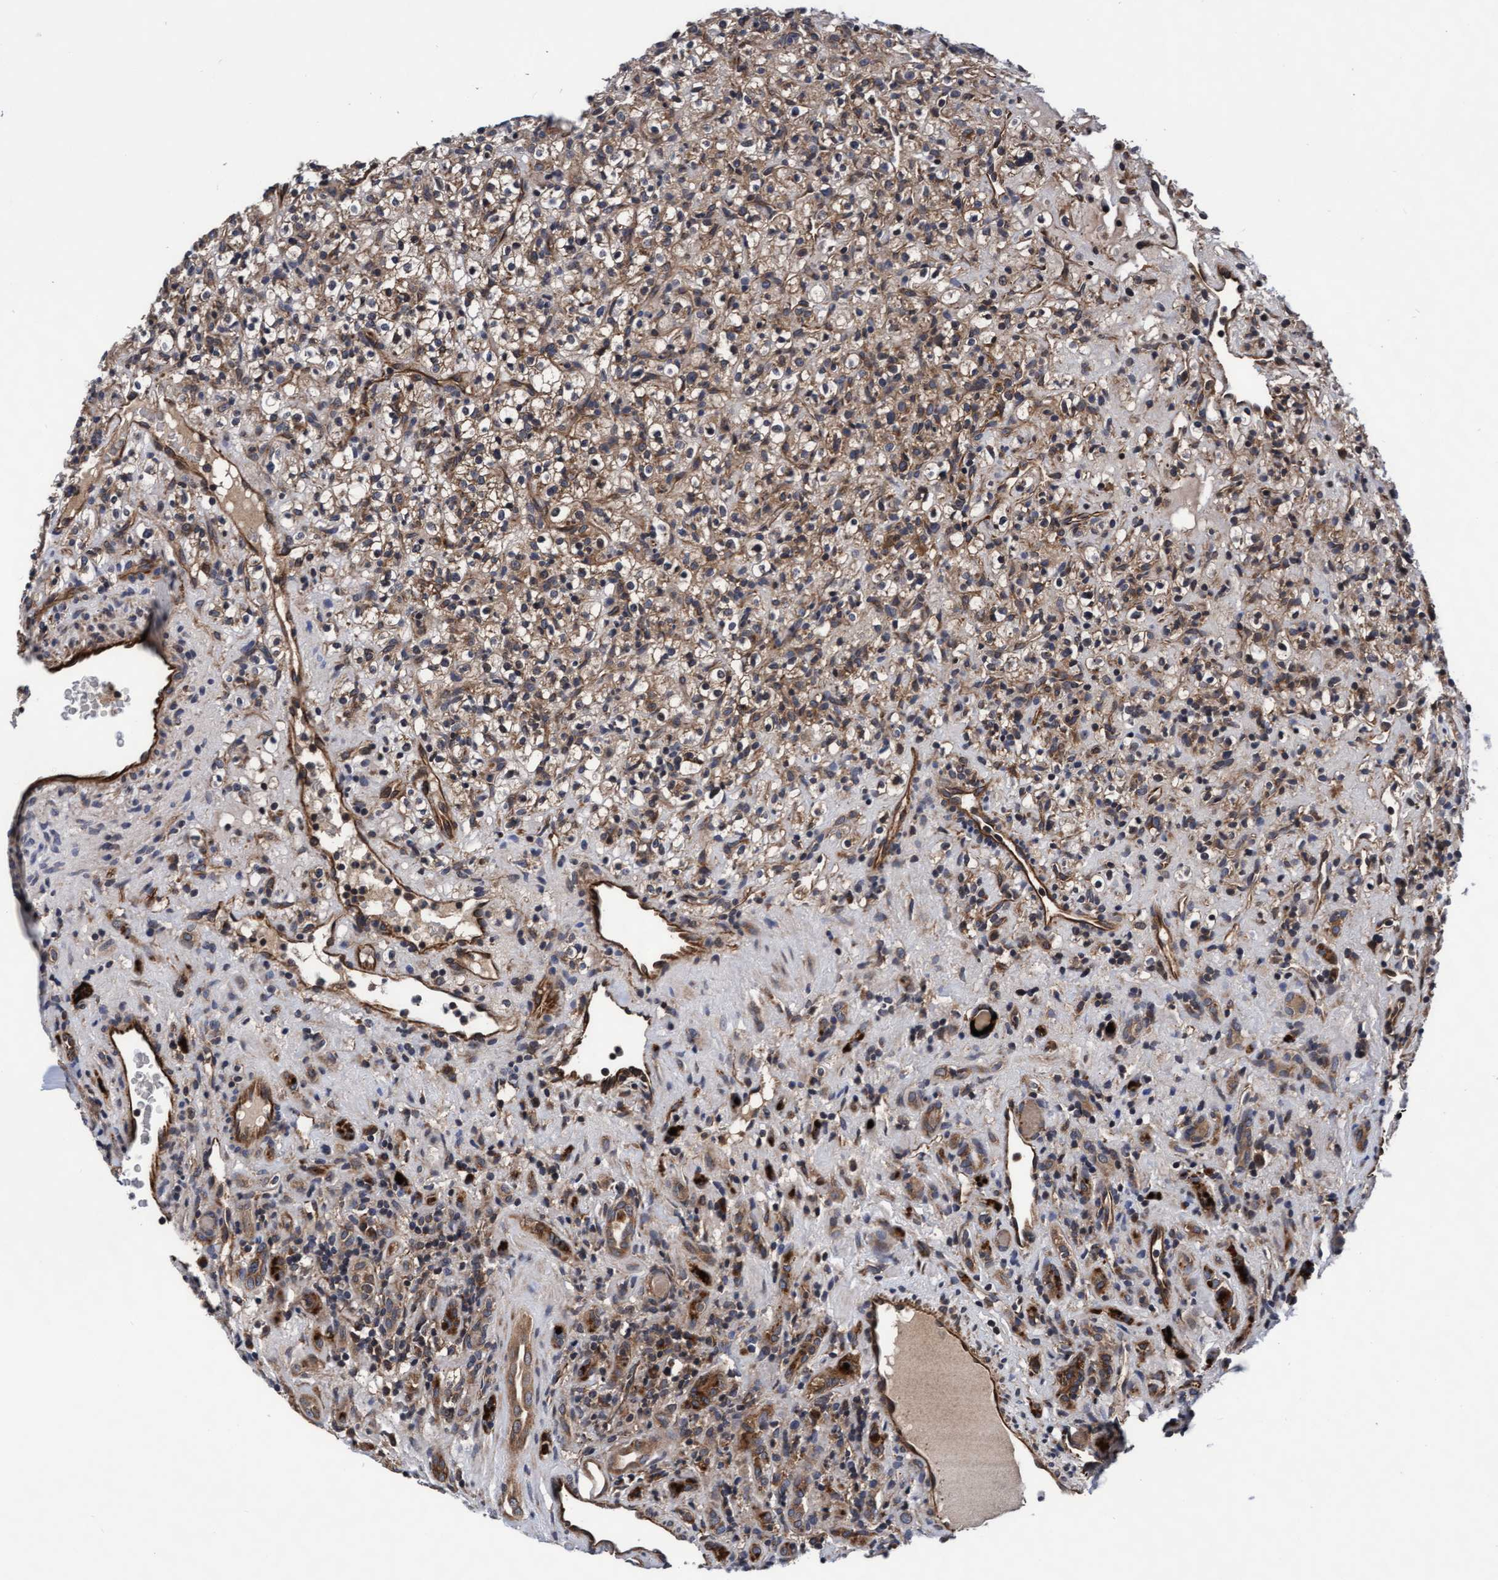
{"staining": {"intensity": "weak", "quantity": "25%-75%", "location": "cytoplasmic/membranous"}, "tissue": "renal cancer", "cell_type": "Tumor cells", "image_type": "cancer", "snomed": [{"axis": "morphology", "description": "Normal tissue, NOS"}, {"axis": "morphology", "description": "Adenocarcinoma, NOS"}, {"axis": "topography", "description": "Kidney"}], "caption": "Immunohistochemistry (IHC) micrograph of human renal cancer (adenocarcinoma) stained for a protein (brown), which demonstrates low levels of weak cytoplasmic/membranous expression in approximately 25%-75% of tumor cells.", "gene": "EFCAB13", "patient": {"sex": "female", "age": 72}}